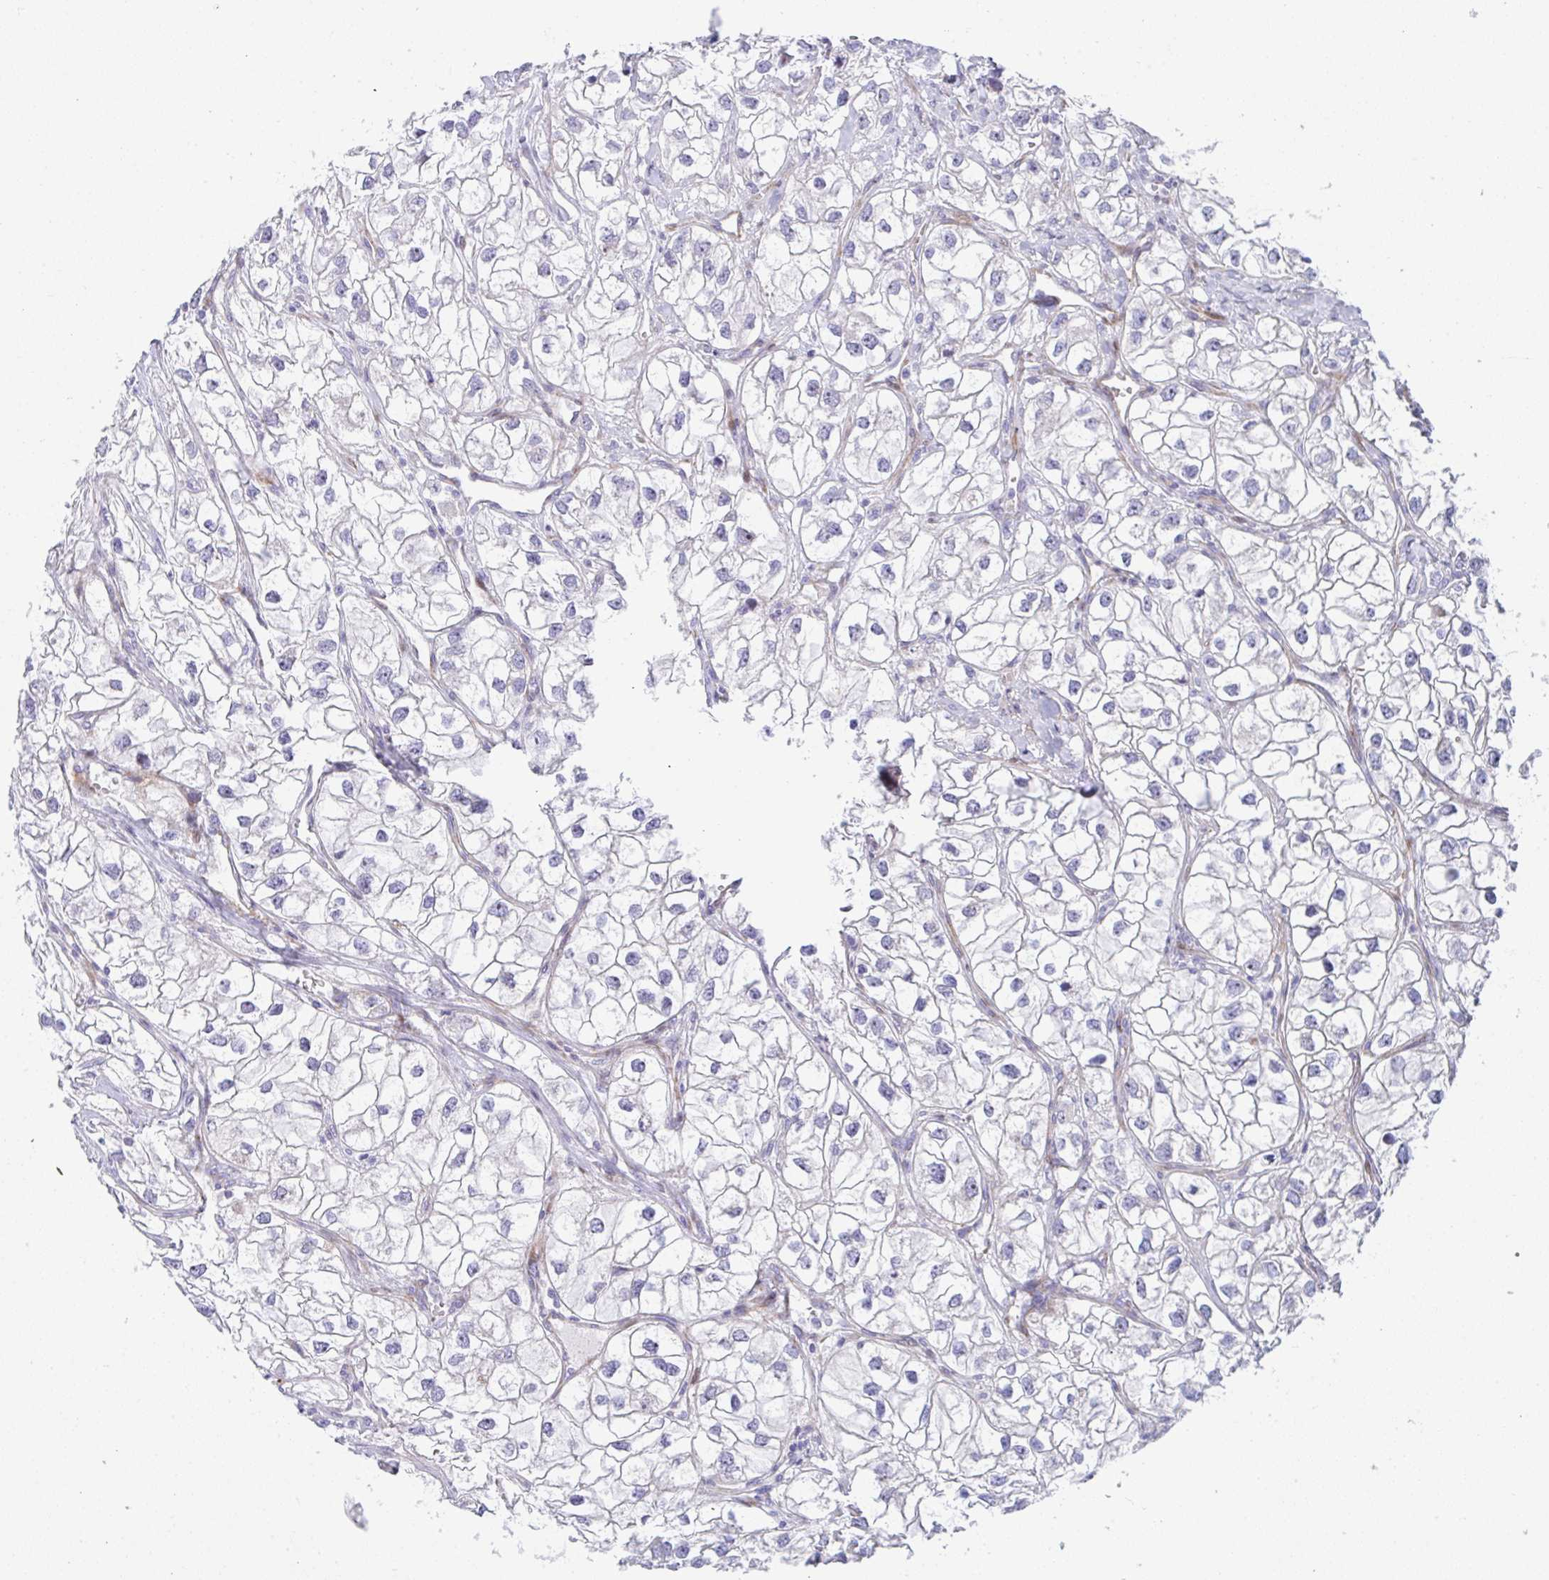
{"staining": {"intensity": "negative", "quantity": "none", "location": "none"}, "tissue": "renal cancer", "cell_type": "Tumor cells", "image_type": "cancer", "snomed": [{"axis": "morphology", "description": "Adenocarcinoma, NOS"}, {"axis": "topography", "description": "Kidney"}], "caption": "An IHC image of adenocarcinoma (renal) is shown. There is no staining in tumor cells of adenocarcinoma (renal). (DAB (3,3'-diaminobenzidine) IHC, high magnification).", "gene": "ZNF713", "patient": {"sex": "male", "age": 59}}